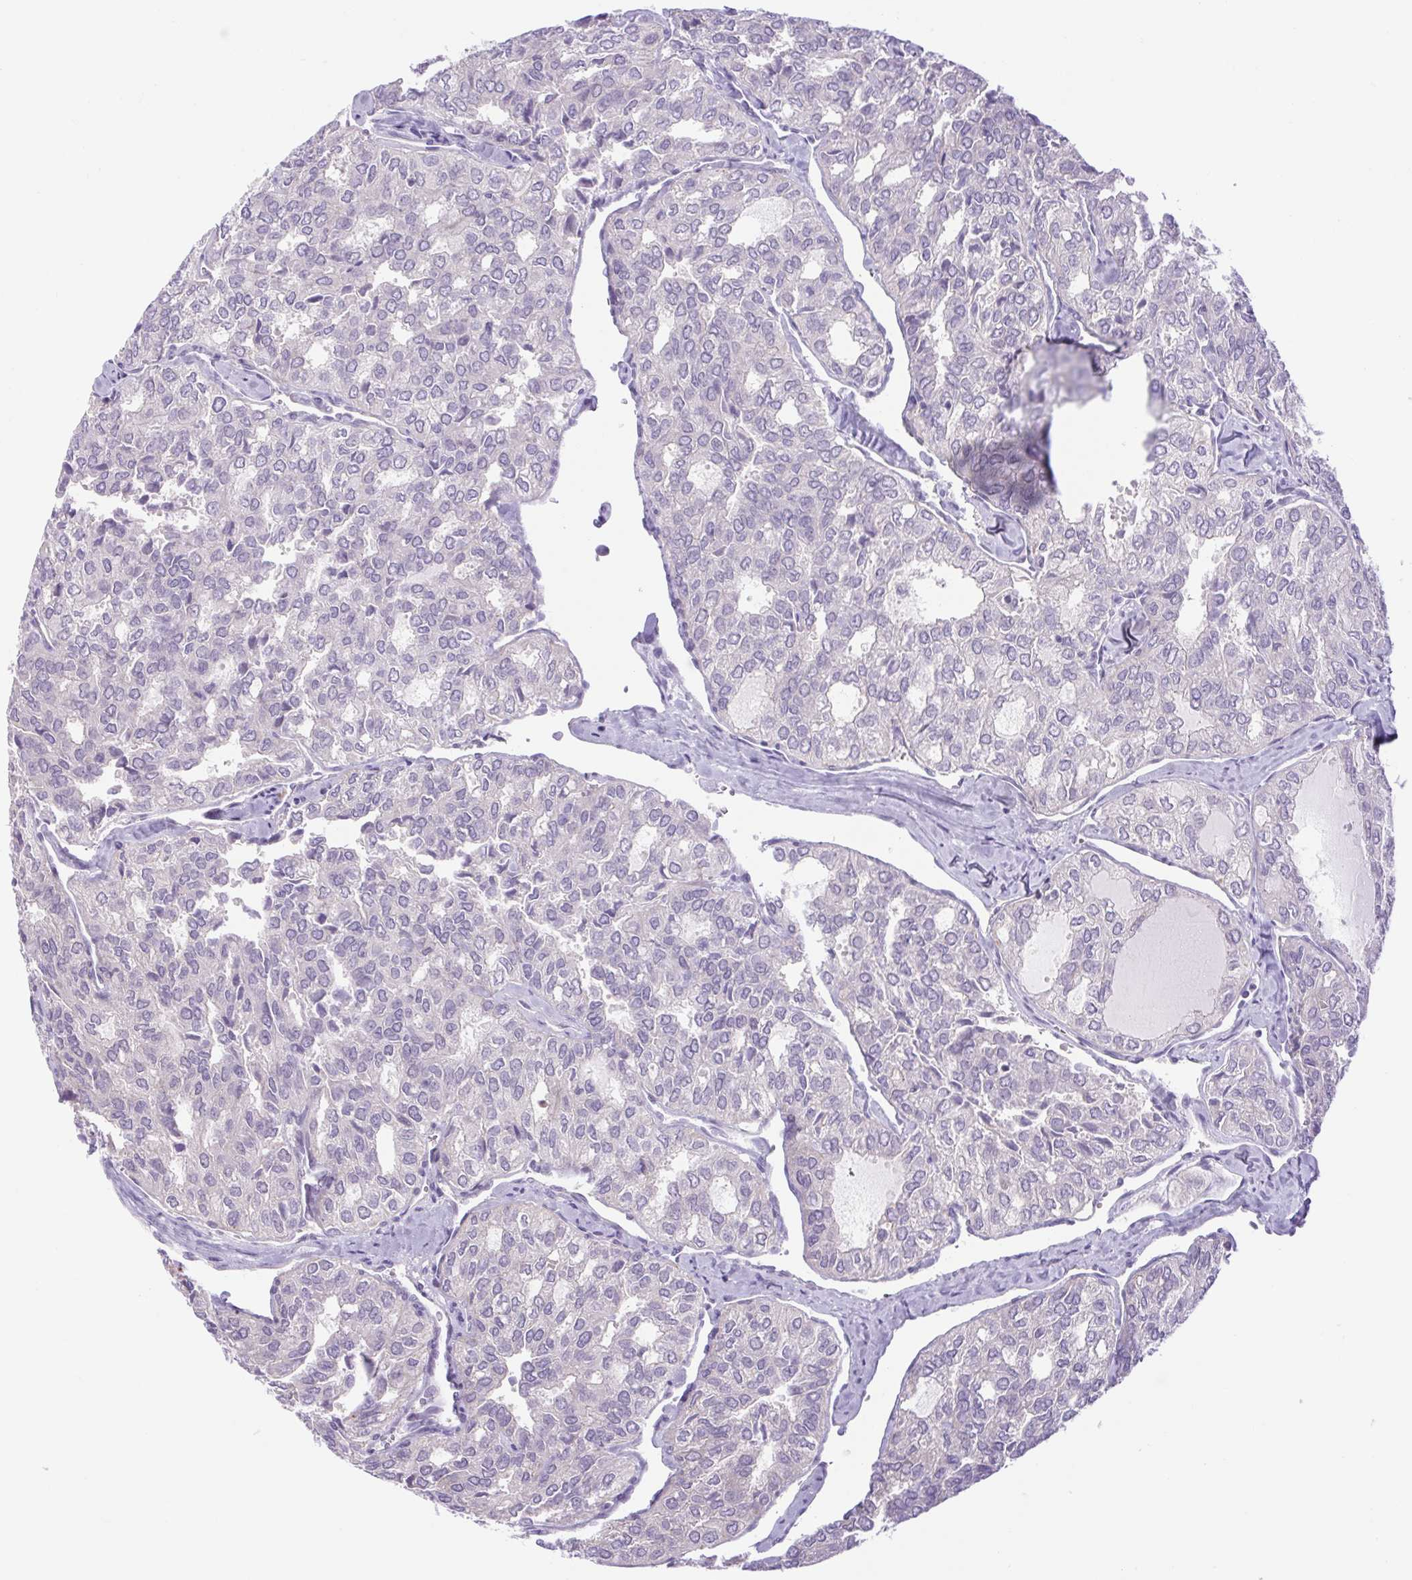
{"staining": {"intensity": "negative", "quantity": "none", "location": "none"}, "tissue": "thyroid cancer", "cell_type": "Tumor cells", "image_type": "cancer", "snomed": [{"axis": "morphology", "description": "Follicular adenoma carcinoma, NOS"}, {"axis": "topography", "description": "Thyroid gland"}], "caption": "Protein analysis of follicular adenoma carcinoma (thyroid) displays no significant staining in tumor cells.", "gene": "FAM177B", "patient": {"sex": "male", "age": 75}}